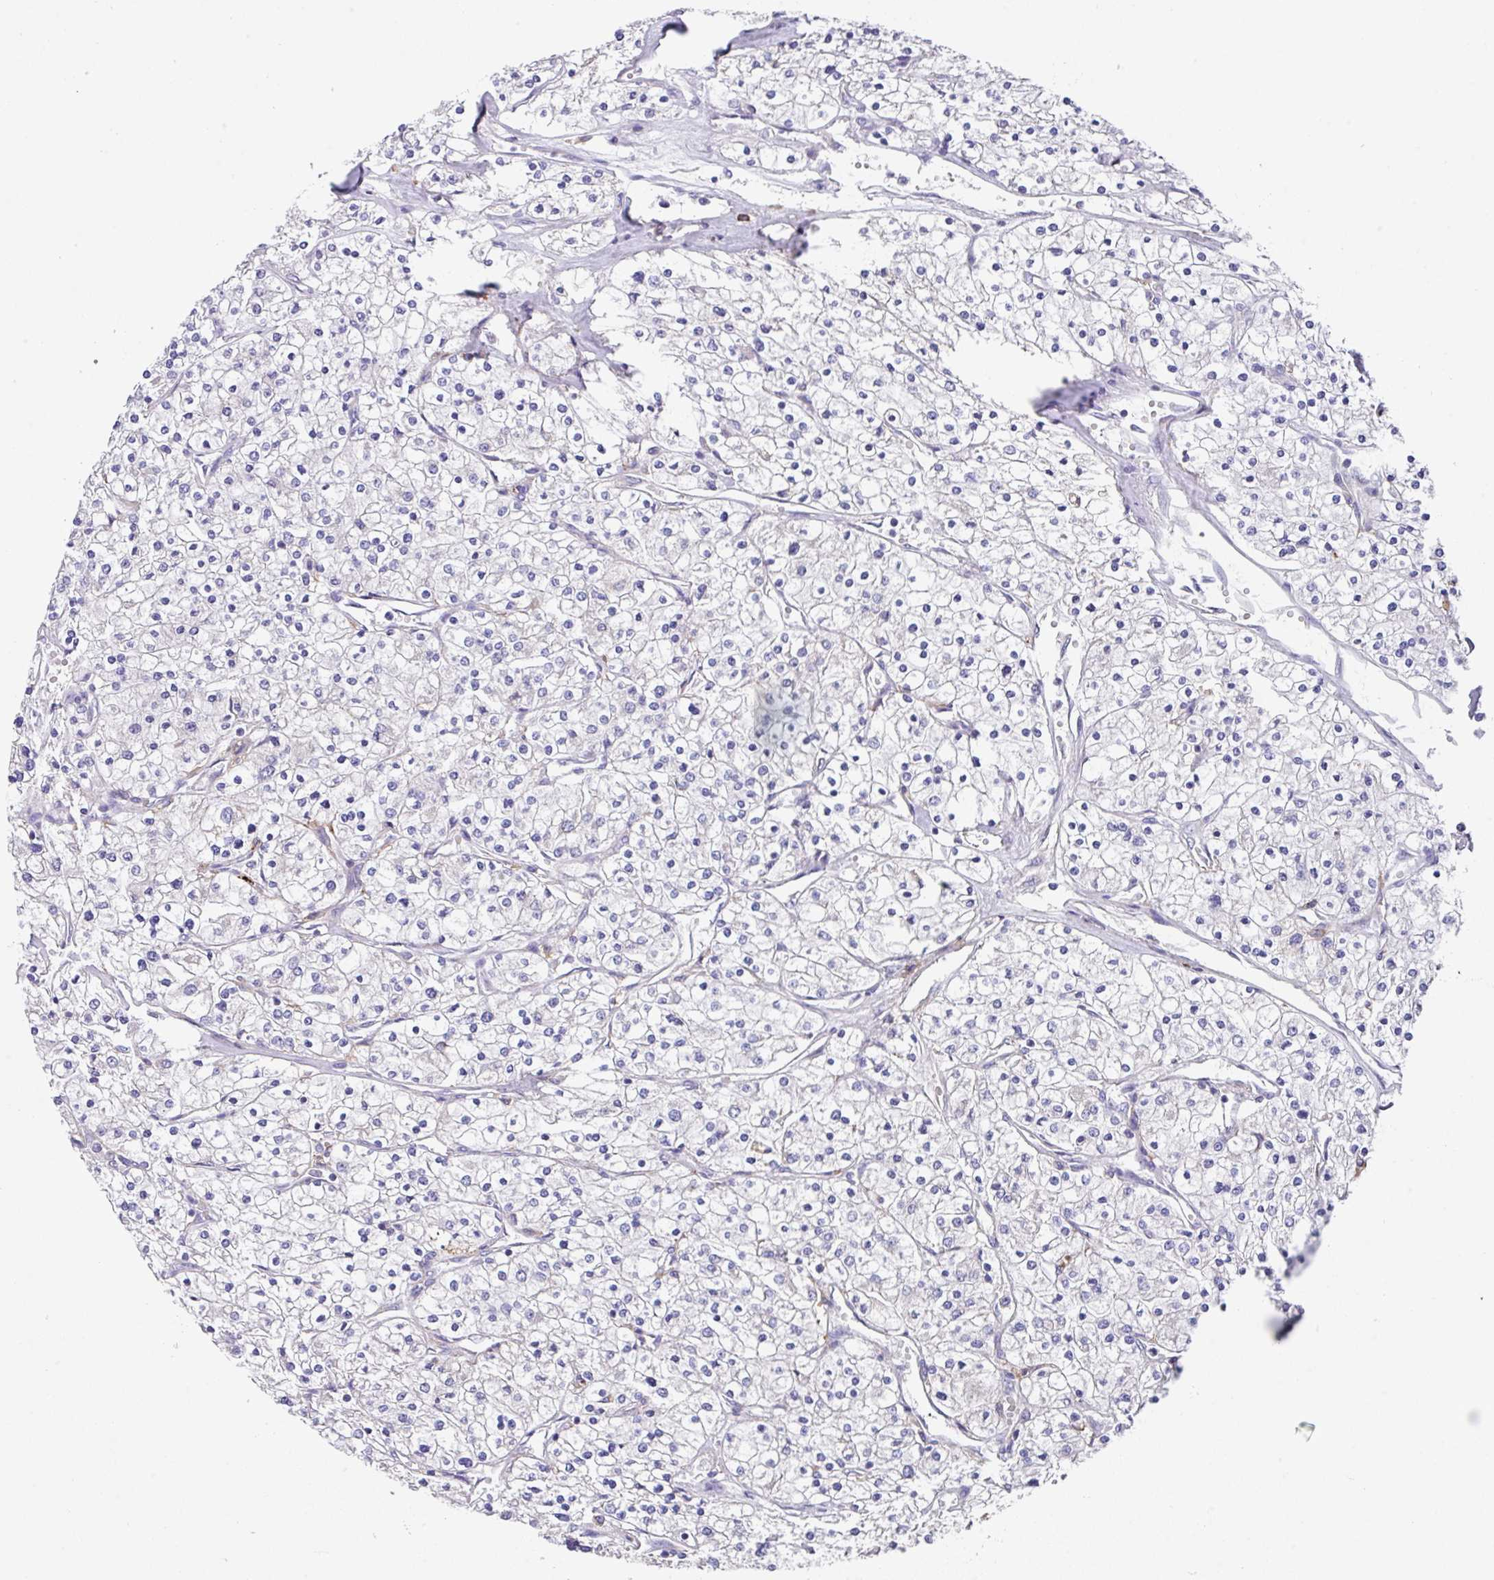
{"staining": {"intensity": "negative", "quantity": "none", "location": "none"}, "tissue": "renal cancer", "cell_type": "Tumor cells", "image_type": "cancer", "snomed": [{"axis": "morphology", "description": "Adenocarcinoma, NOS"}, {"axis": "topography", "description": "Kidney"}], "caption": "High power microscopy micrograph of an immunohistochemistry photomicrograph of renal adenocarcinoma, revealing no significant staining in tumor cells.", "gene": "EIF4B", "patient": {"sex": "male", "age": 80}}